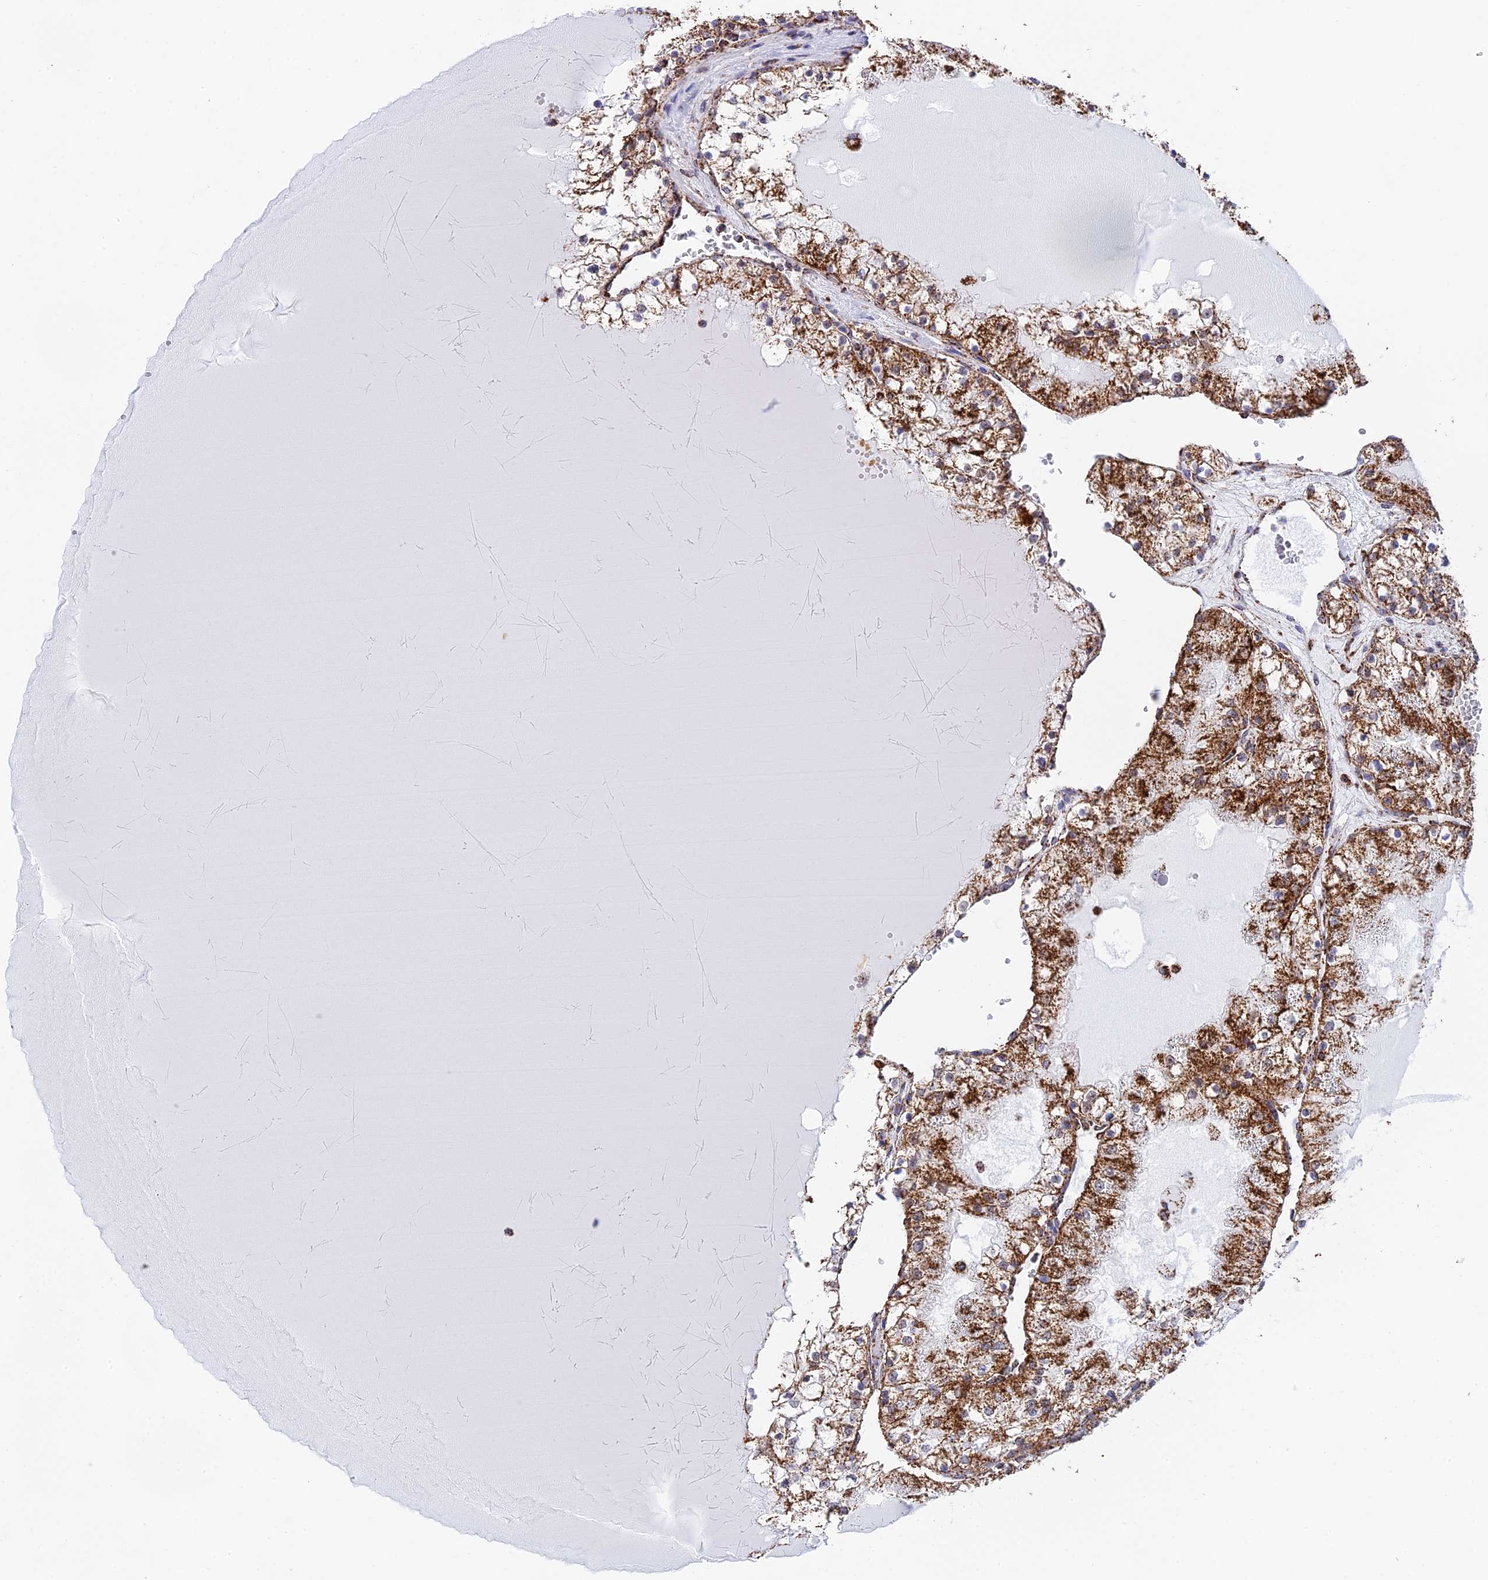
{"staining": {"intensity": "strong", "quantity": "25%-75%", "location": "cytoplasmic/membranous"}, "tissue": "renal cancer", "cell_type": "Tumor cells", "image_type": "cancer", "snomed": [{"axis": "morphology", "description": "Normal tissue, NOS"}, {"axis": "morphology", "description": "Adenocarcinoma, NOS"}, {"axis": "topography", "description": "Kidney"}], "caption": "Human renal cancer stained with a protein marker demonstrates strong staining in tumor cells.", "gene": "CDC16", "patient": {"sex": "male", "age": 68}}